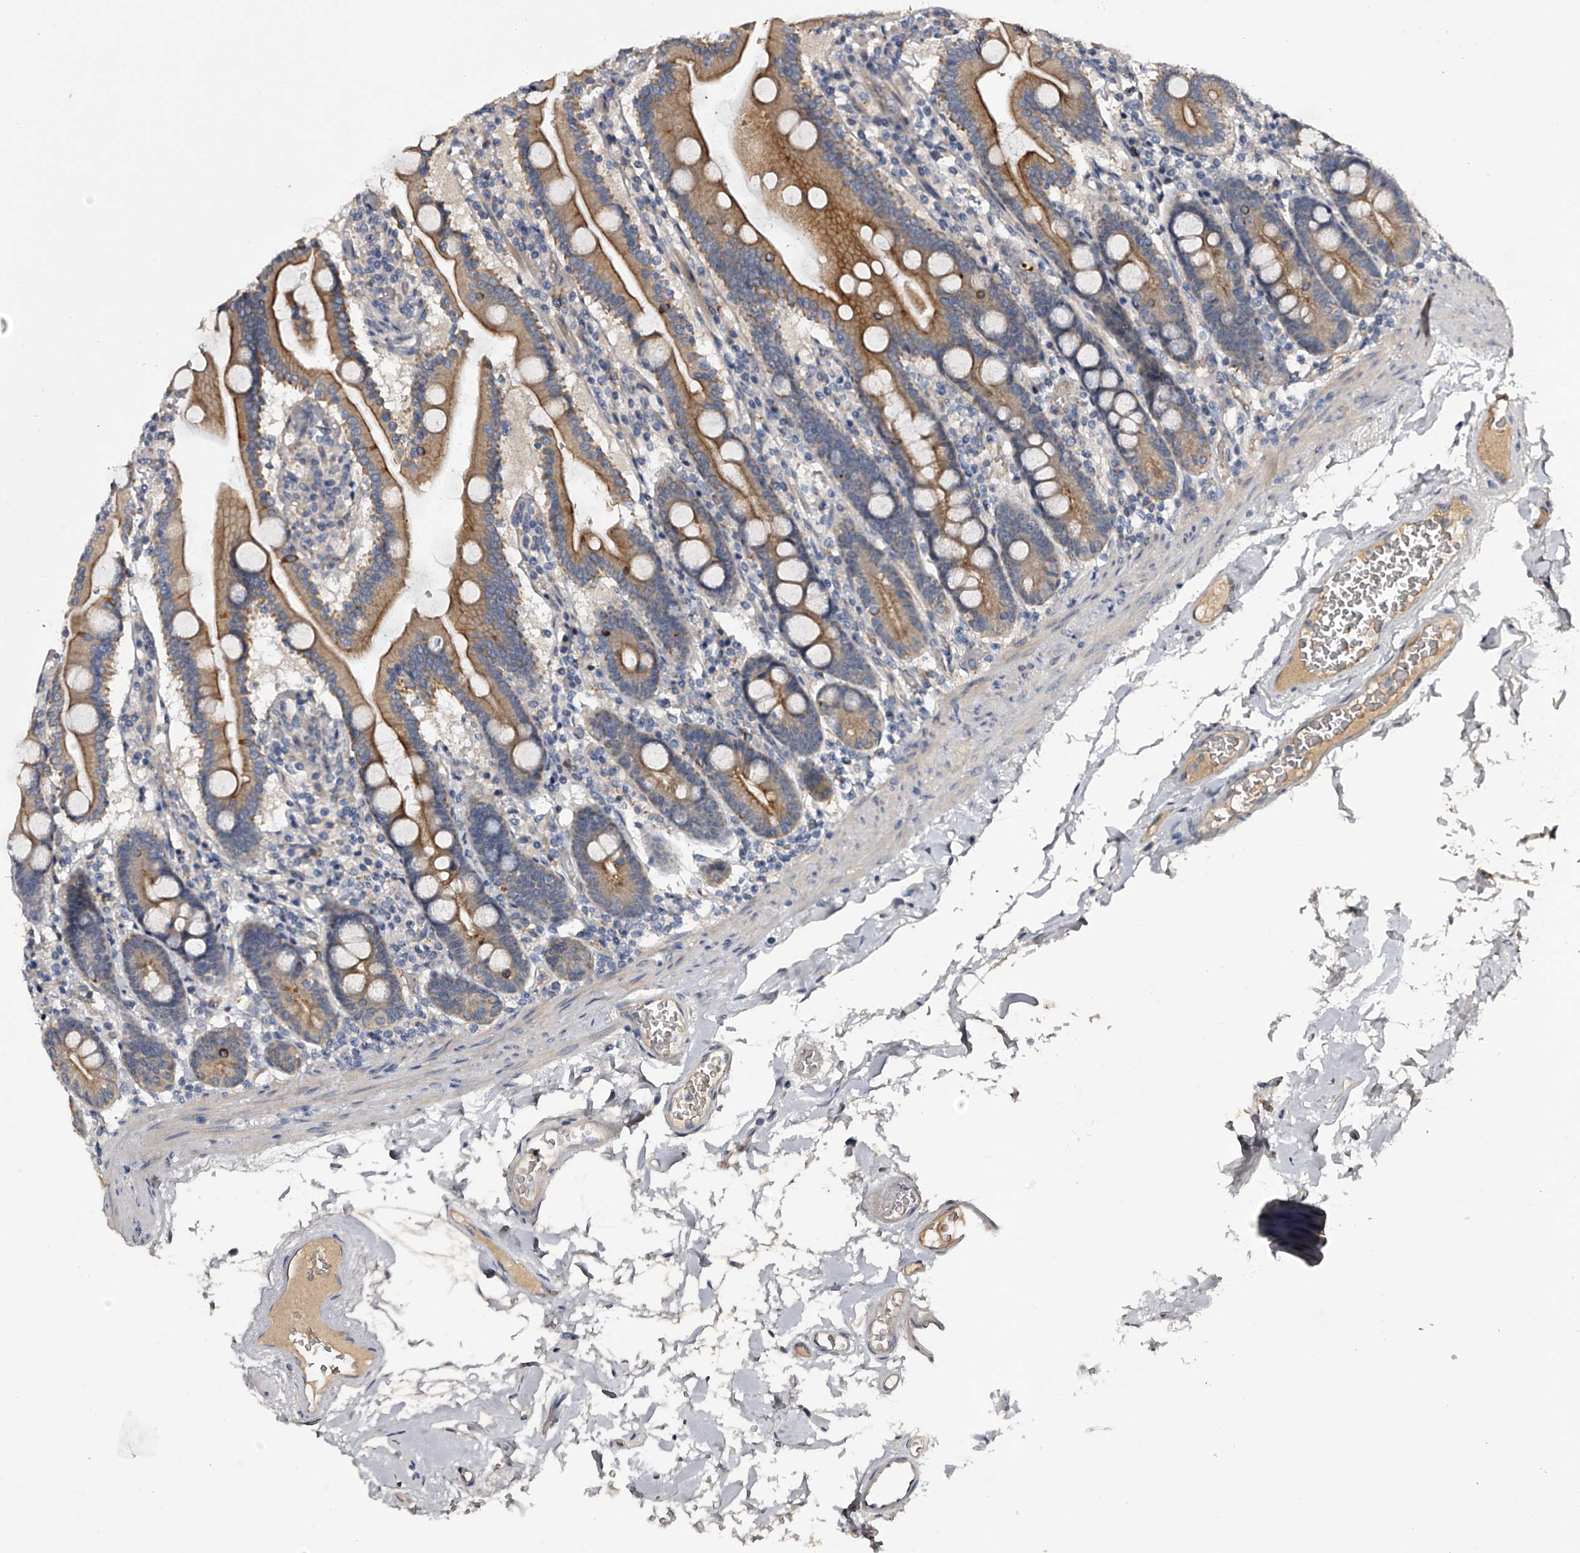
{"staining": {"intensity": "moderate", "quantity": ">75%", "location": "cytoplasmic/membranous"}, "tissue": "duodenum", "cell_type": "Glandular cells", "image_type": "normal", "snomed": [{"axis": "morphology", "description": "Normal tissue, NOS"}, {"axis": "topography", "description": "Duodenum"}], "caption": "A photomicrograph of duodenum stained for a protein displays moderate cytoplasmic/membranous brown staining in glandular cells.", "gene": "MDN1", "patient": {"sex": "male", "age": 55}}